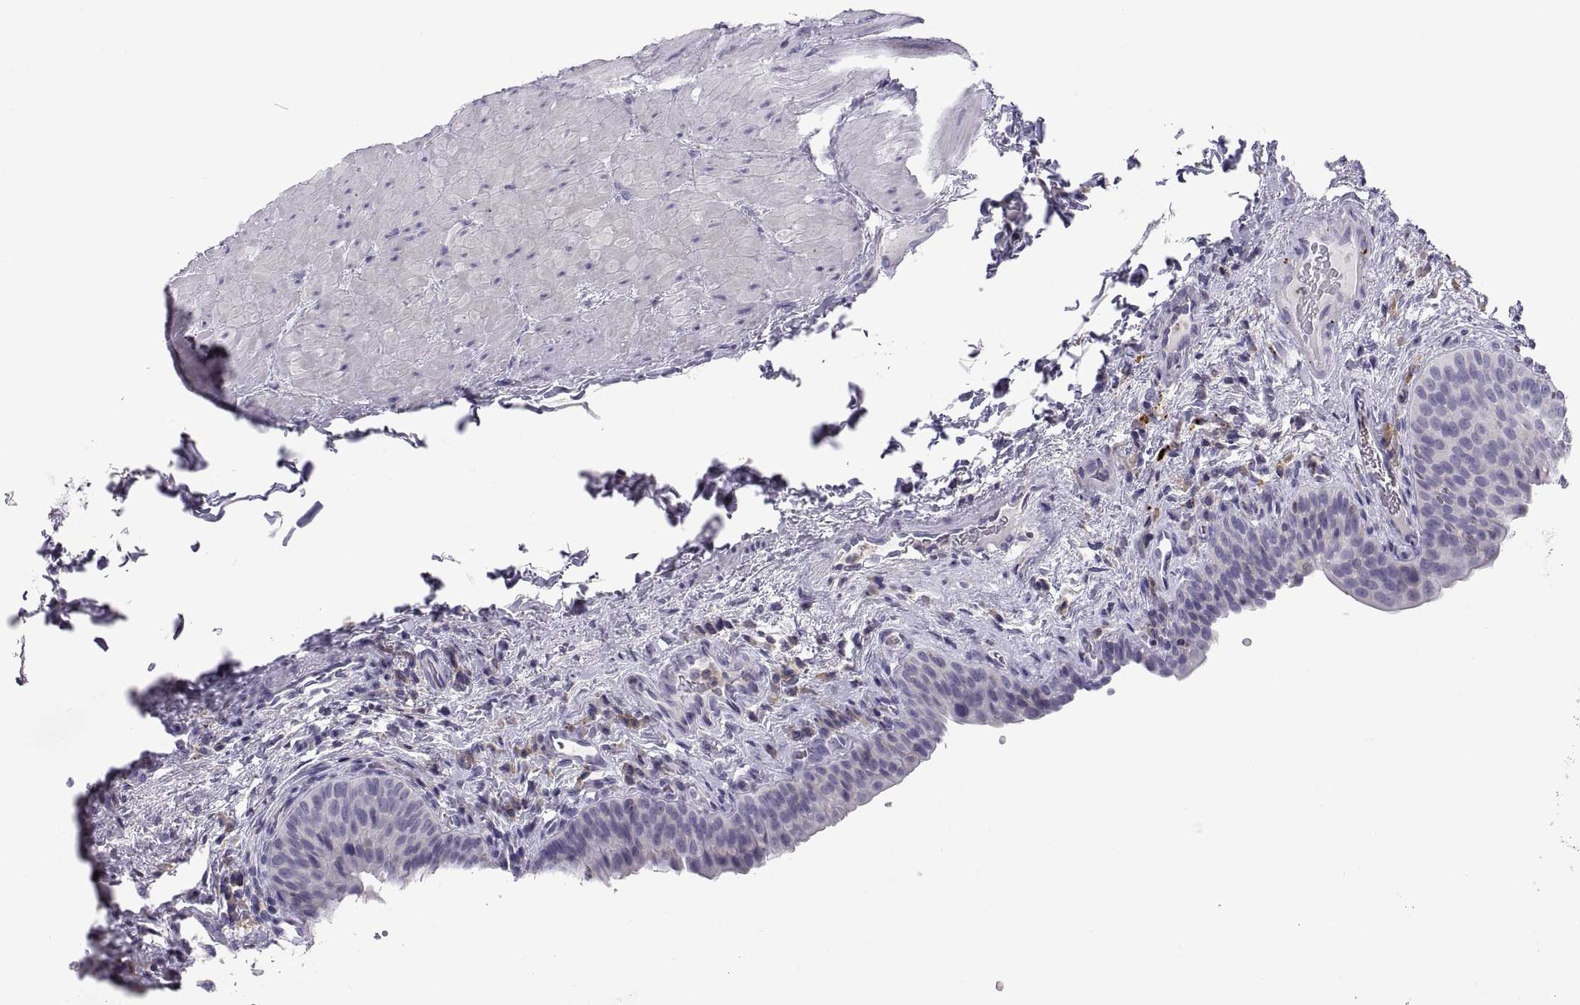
{"staining": {"intensity": "negative", "quantity": "none", "location": "none"}, "tissue": "urinary bladder", "cell_type": "Urothelial cells", "image_type": "normal", "snomed": [{"axis": "morphology", "description": "Normal tissue, NOS"}, {"axis": "topography", "description": "Urinary bladder"}], "caption": "Immunohistochemistry image of unremarkable urinary bladder: human urinary bladder stained with DAB (3,3'-diaminobenzidine) exhibits no significant protein staining in urothelial cells.", "gene": "RGS19", "patient": {"sex": "male", "age": 66}}